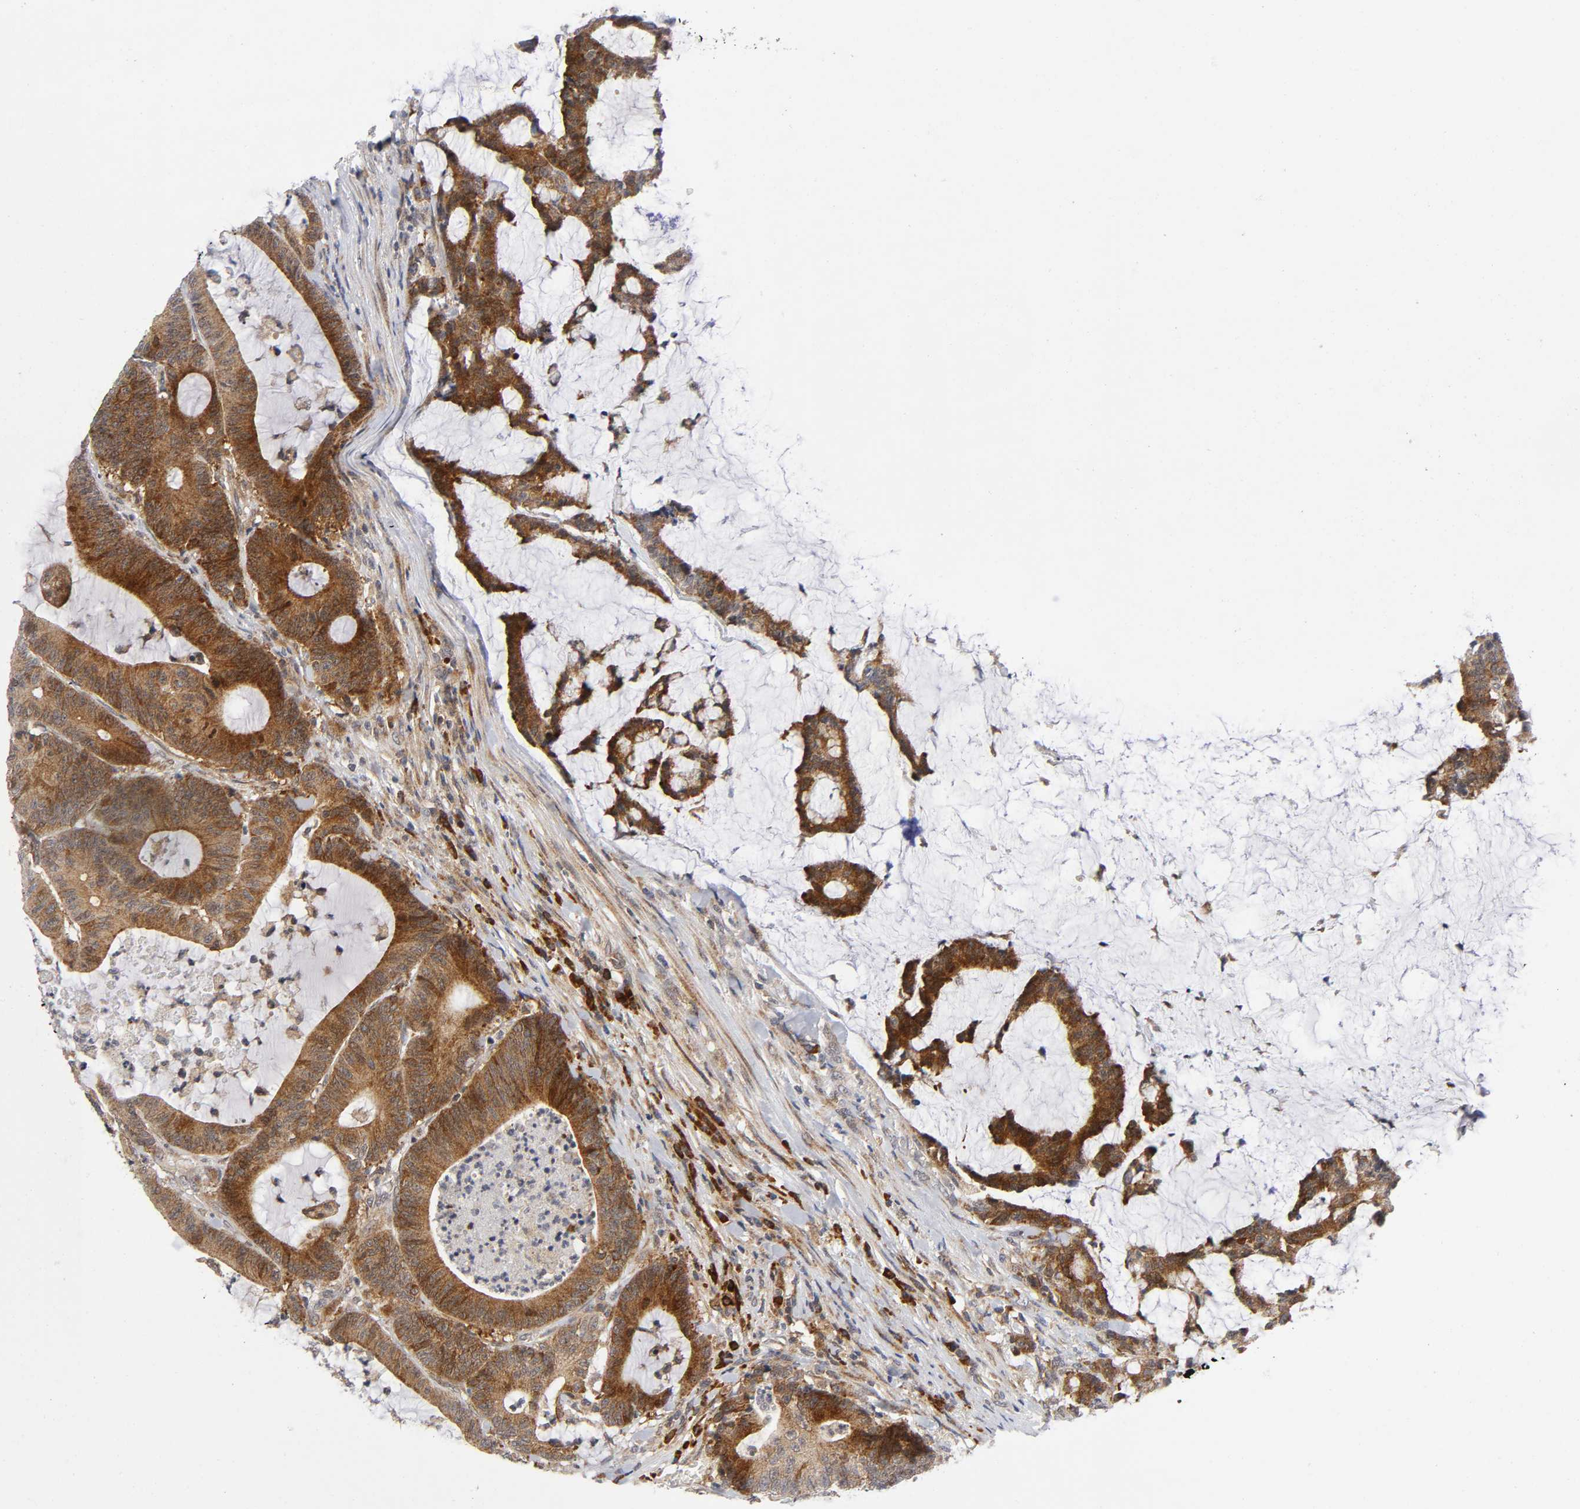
{"staining": {"intensity": "strong", "quantity": ">75%", "location": "cytoplasmic/membranous"}, "tissue": "colorectal cancer", "cell_type": "Tumor cells", "image_type": "cancer", "snomed": [{"axis": "morphology", "description": "Adenocarcinoma, NOS"}, {"axis": "topography", "description": "Colon"}], "caption": "Immunohistochemical staining of human colorectal cancer (adenocarcinoma) displays high levels of strong cytoplasmic/membranous expression in approximately >75% of tumor cells. (DAB (3,3'-diaminobenzidine) = brown stain, brightfield microscopy at high magnification).", "gene": "EIF5", "patient": {"sex": "female", "age": 84}}